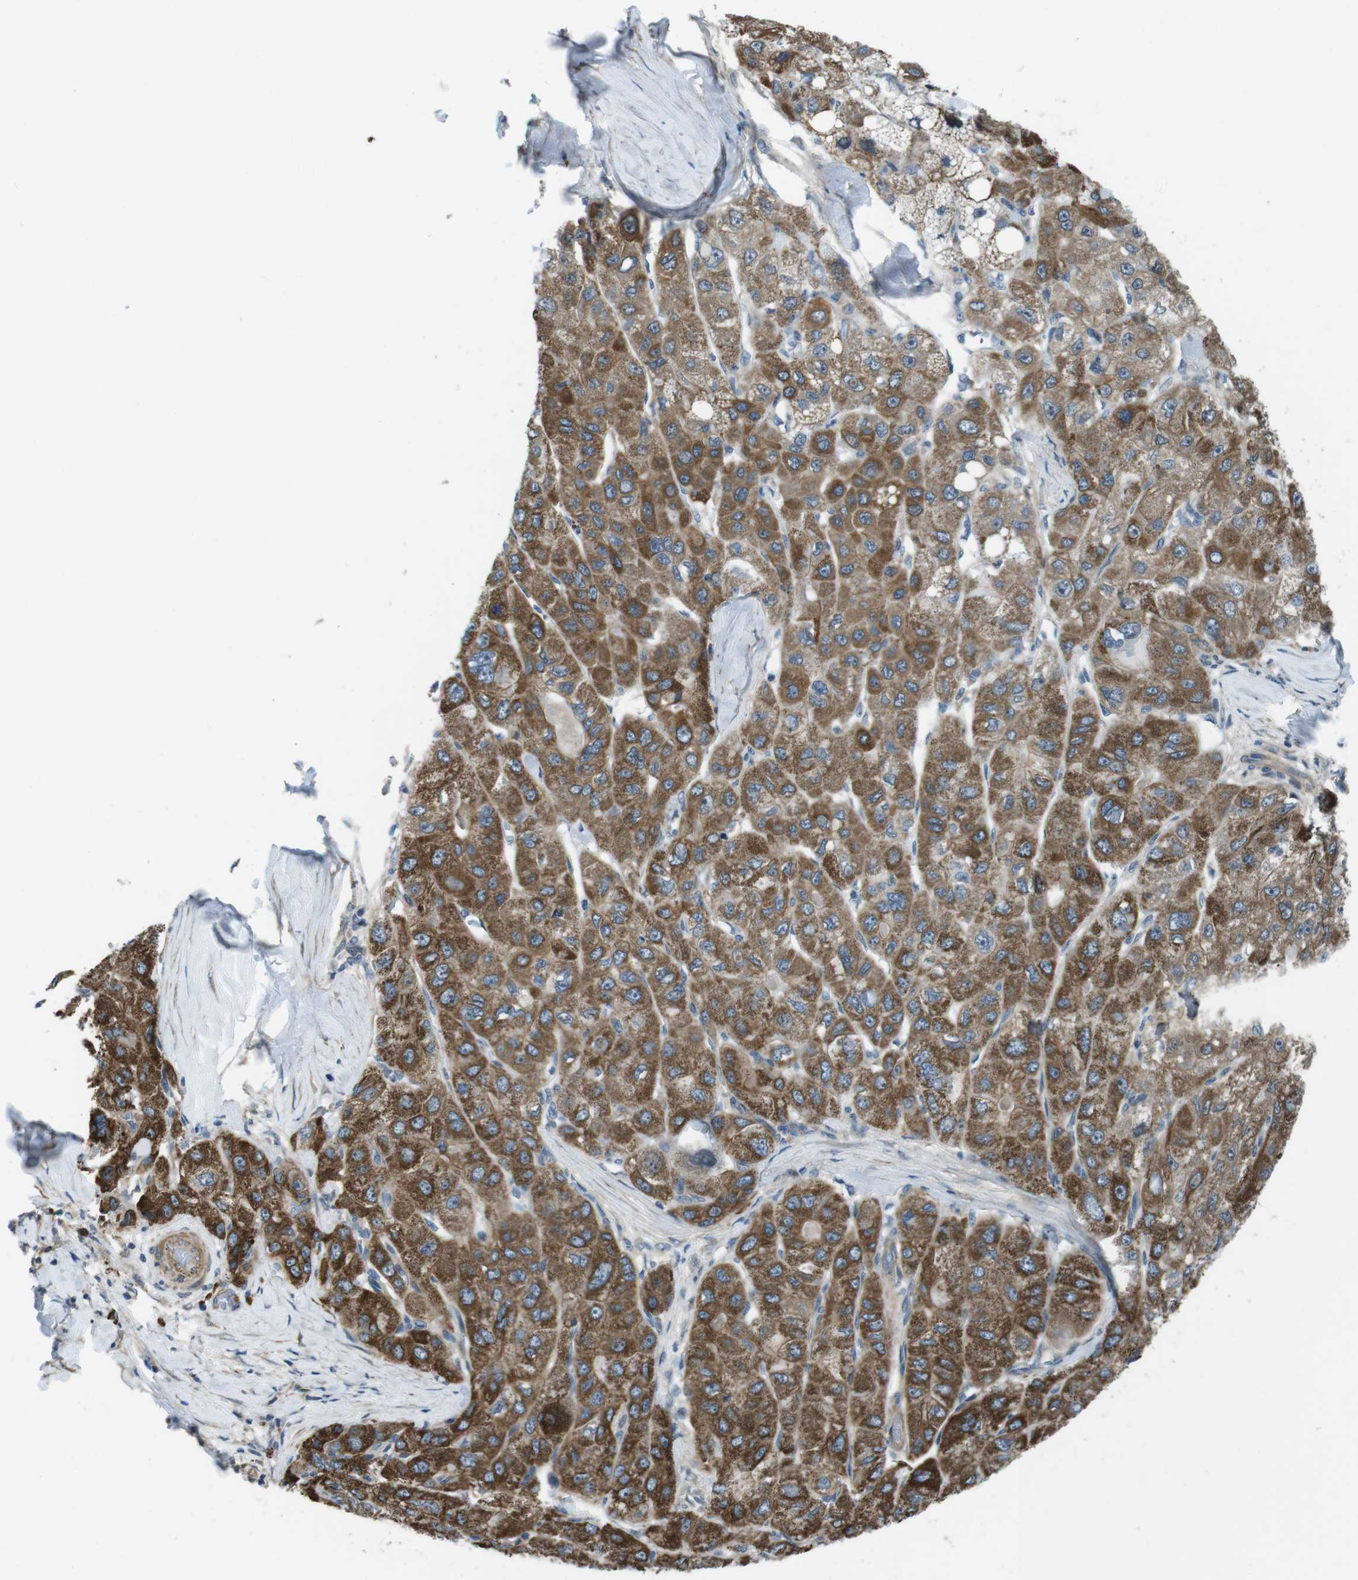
{"staining": {"intensity": "moderate", "quantity": ">75%", "location": "cytoplasmic/membranous"}, "tissue": "liver cancer", "cell_type": "Tumor cells", "image_type": "cancer", "snomed": [{"axis": "morphology", "description": "Carcinoma, Hepatocellular, NOS"}, {"axis": "topography", "description": "Liver"}], "caption": "IHC (DAB) staining of human liver cancer (hepatocellular carcinoma) demonstrates moderate cytoplasmic/membranous protein expression in approximately >75% of tumor cells.", "gene": "FAM174B", "patient": {"sex": "male", "age": 80}}